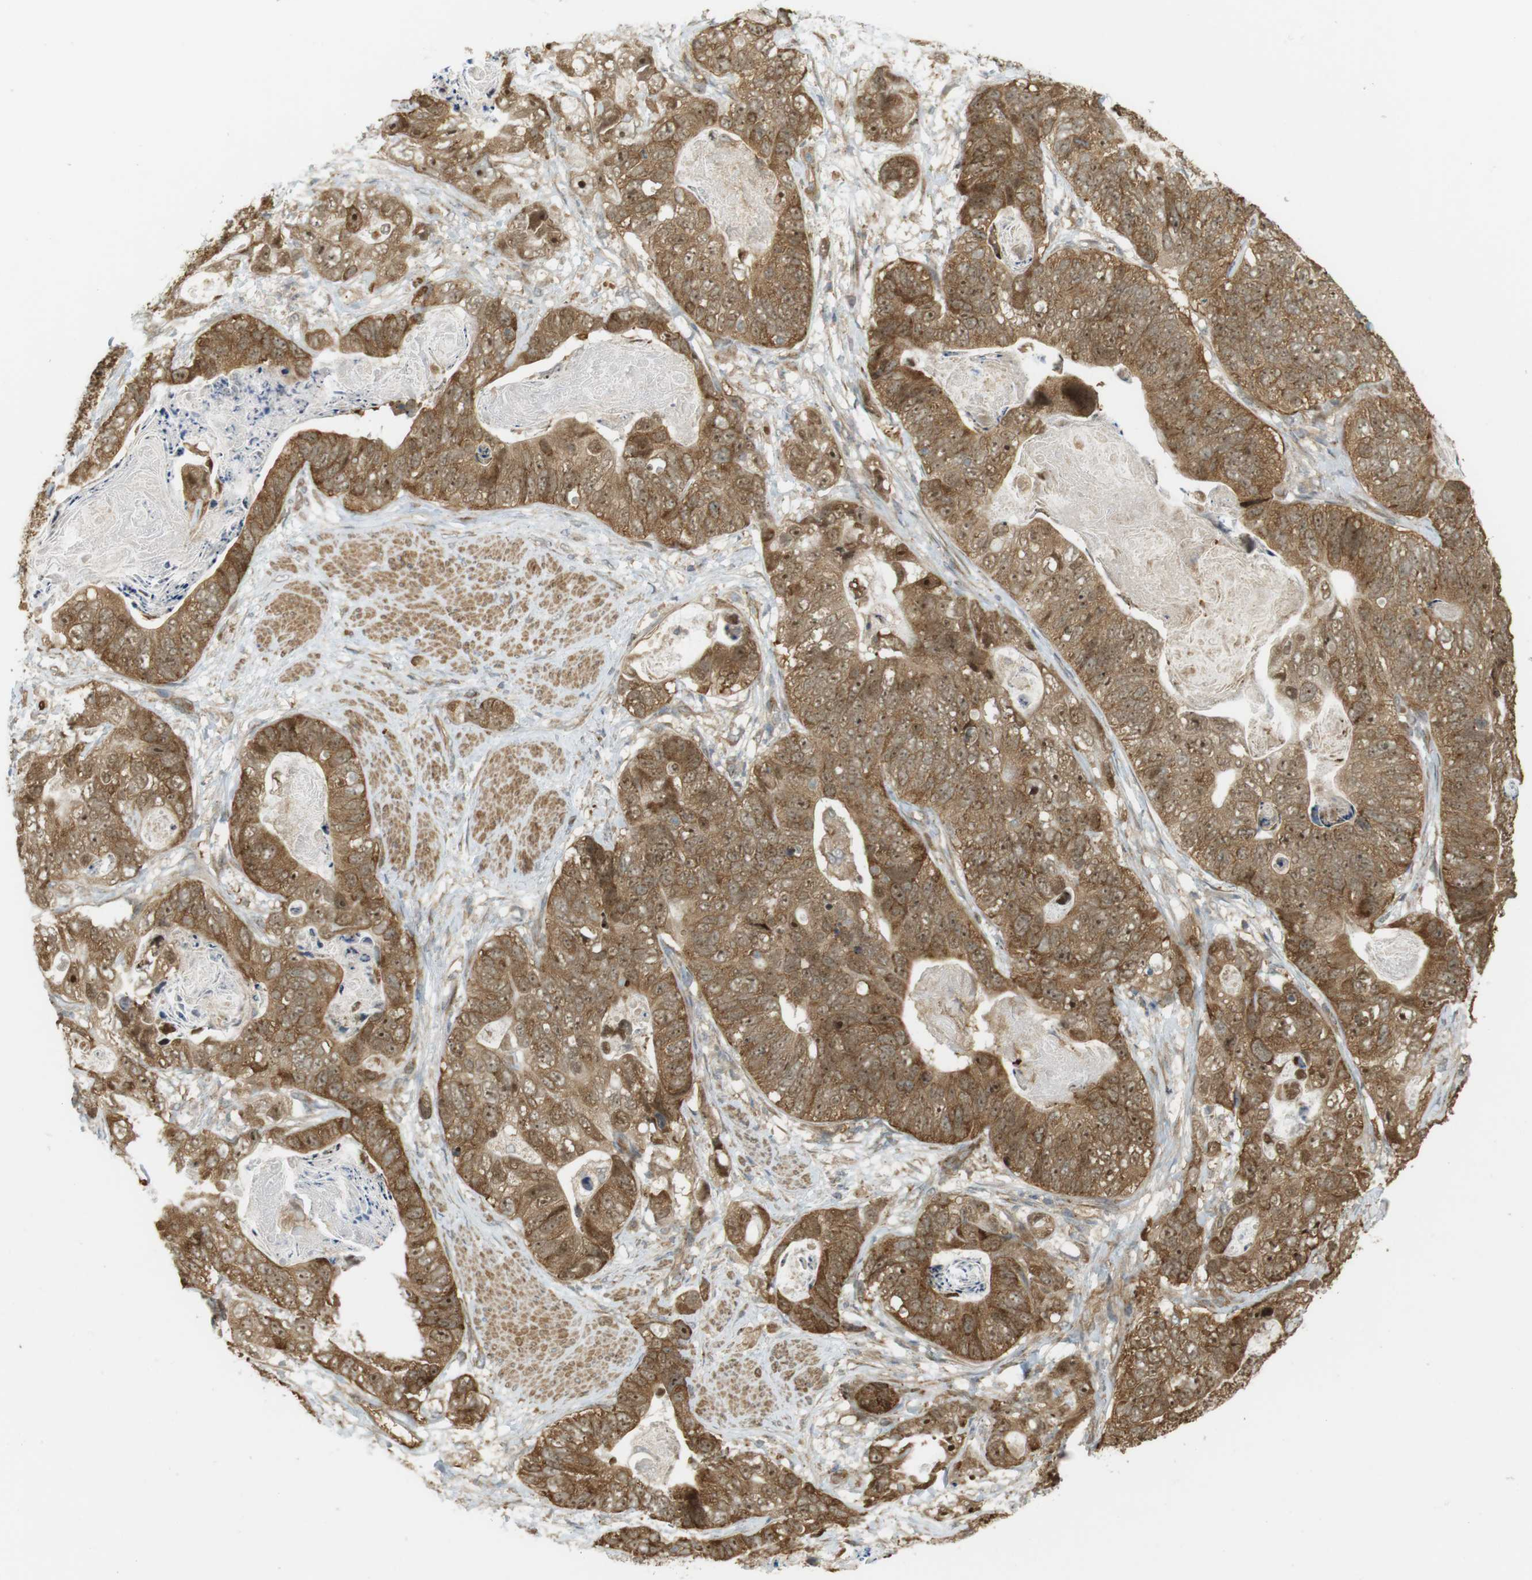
{"staining": {"intensity": "moderate", "quantity": ">75%", "location": "cytoplasmic/membranous,nuclear"}, "tissue": "stomach cancer", "cell_type": "Tumor cells", "image_type": "cancer", "snomed": [{"axis": "morphology", "description": "Adenocarcinoma, NOS"}, {"axis": "topography", "description": "Stomach"}], "caption": "A photomicrograph showing moderate cytoplasmic/membranous and nuclear staining in approximately >75% of tumor cells in adenocarcinoma (stomach), as visualized by brown immunohistochemical staining.", "gene": "PA2G4", "patient": {"sex": "female", "age": 89}}